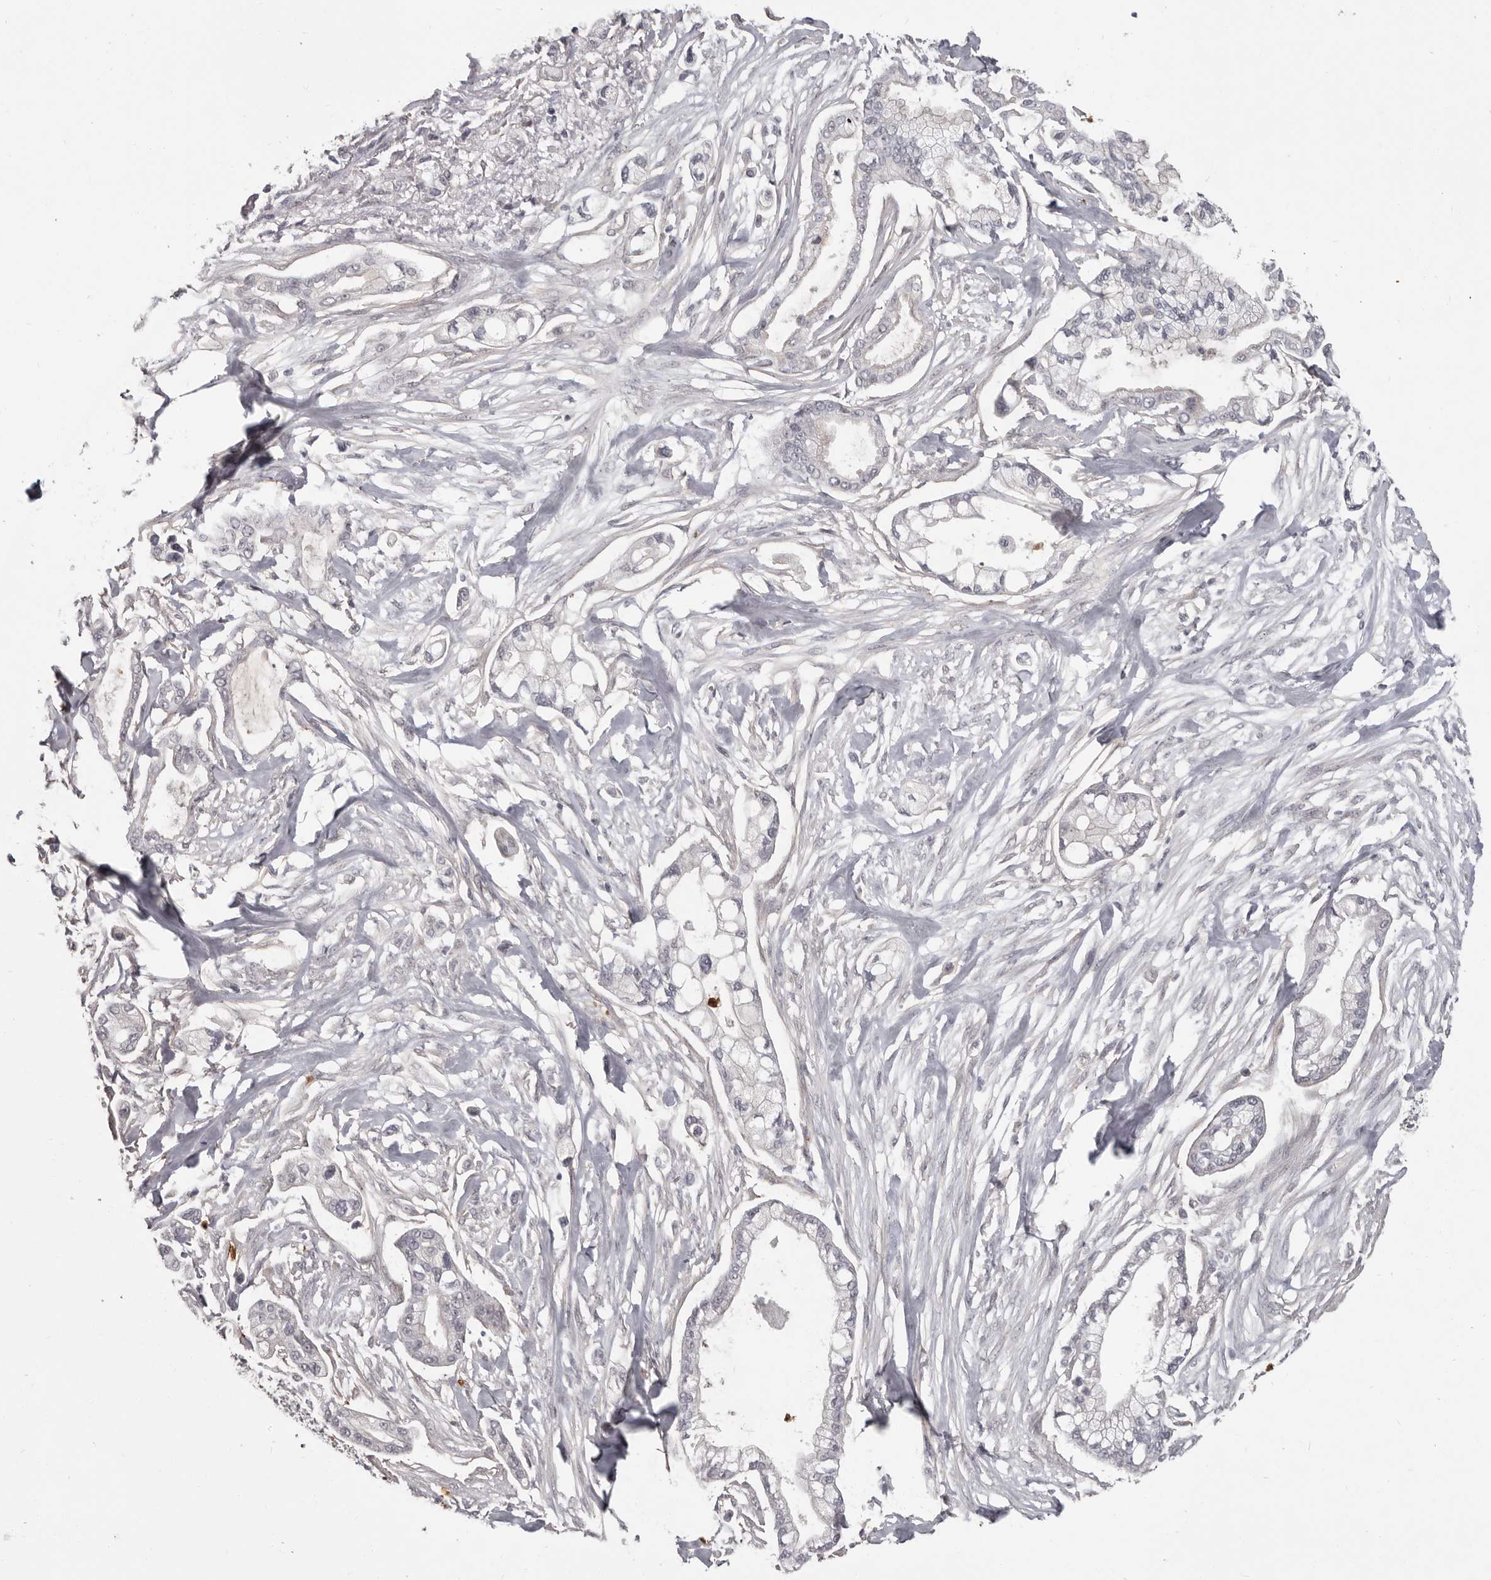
{"staining": {"intensity": "negative", "quantity": "none", "location": "none"}, "tissue": "pancreatic cancer", "cell_type": "Tumor cells", "image_type": "cancer", "snomed": [{"axis": "morphology", "description": "Adenocarcinoma, NOS"}, {"axis": "topography", "description": "Pancreas"}], "caption": "High power microscopy image of an IHC micrograph of pancreatic cancer (adenocarcinoma), revealing no significant expression in tumor cells. Nuclei are stained in blue.", "gene": "GPR157", "patient": {"sex": "male", "age": 68}}